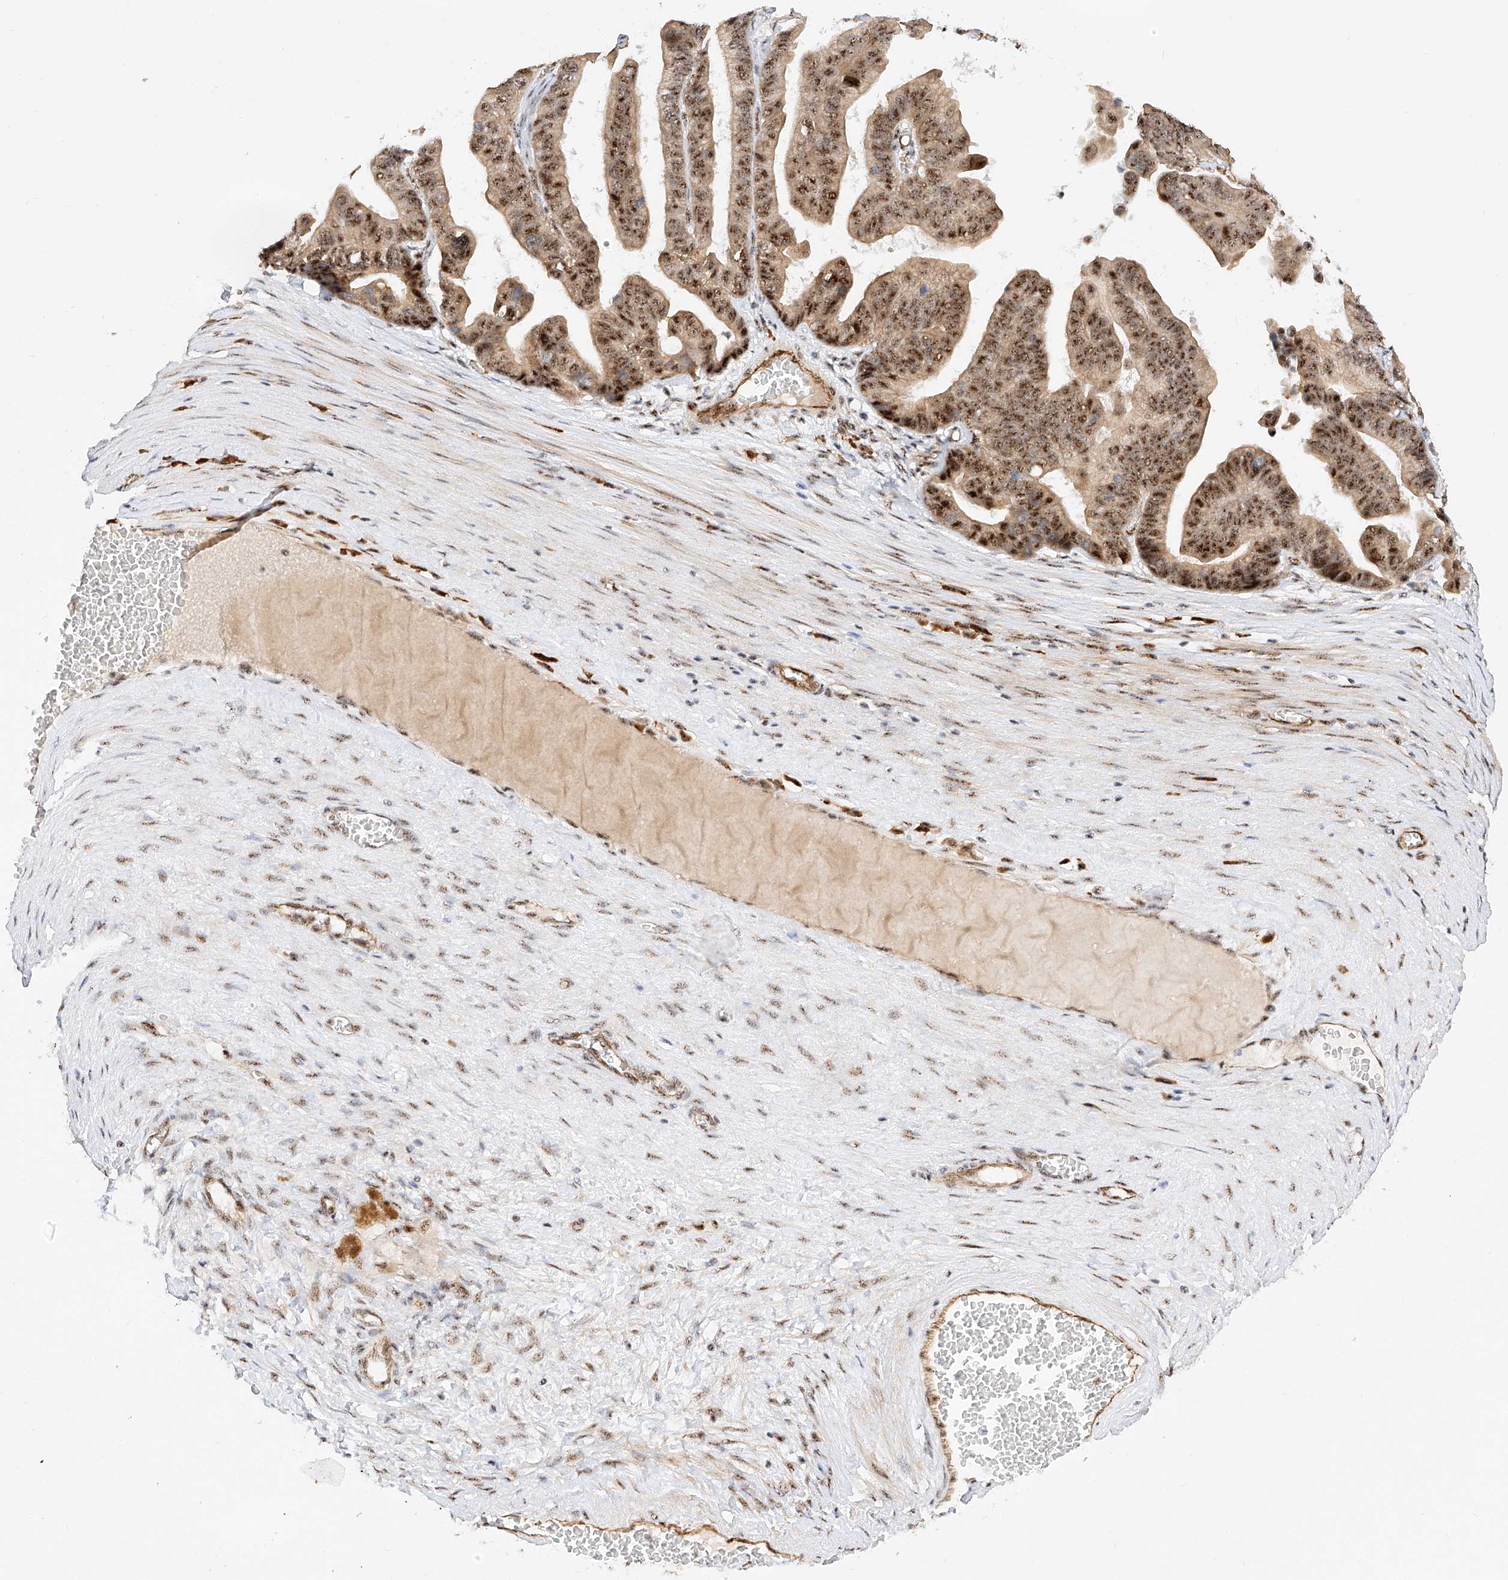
{"staining": {"intensity": "strong", "quantity": ">75%", "location": "nuclear"}, "tissue": "ovarian cancer", "cell_type": "Tumor cells", "image_type": "cancer", "snomed": [{"axis": "morphology", "description": "Cystadenocarcinoma, serous, NOS"}, {"axis": "topography", "description": "Ovary"}], "caption": "Ovarian cancer (serous cystadenocarcinoma) was stained to show a protein in brown. There is high levels of strong nuclear expression in approximately >75% of tumor cells.", "gene": "ATXN7L2", "patient": {"sex": "female", "age": 56}}